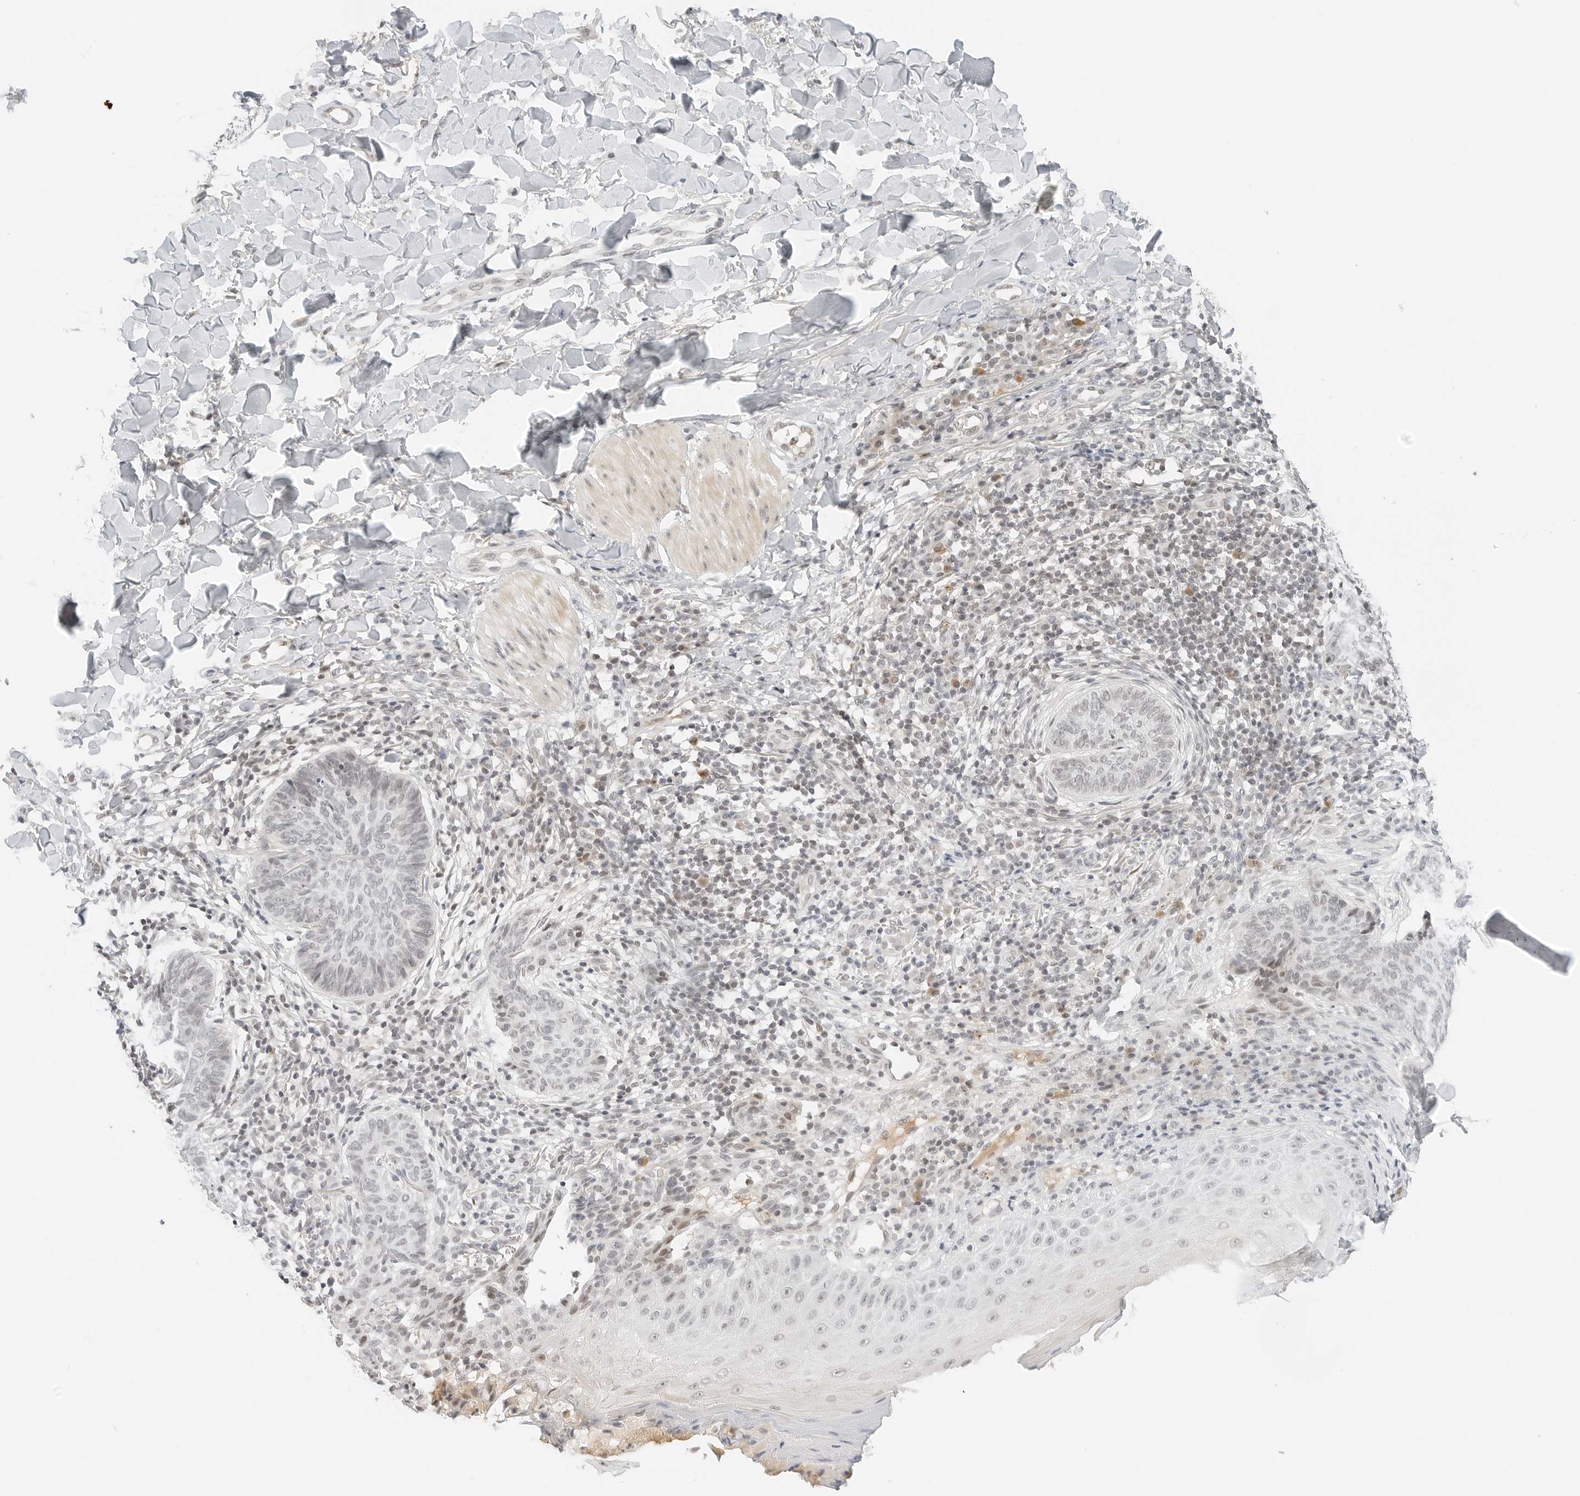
{"staining": {"intensity": "negative", "quantity": "none", "location": "none"}, "tissue": "skin cancer", "cell_type": "Tumor cells", "image_type": "cancer", "snomed": [{"axis": "morphology", "description": "Normal tissue, NOS"}, {"axis": "morphology", "description": "Basal cell carcinoma"}, {"axis": "topography", "description": "Skin"}], "caption": "Skin cancer was stained to show a protein in brown. There is no significant expression in tumor cells.", "gene": "NEO1", "patient": {"sex": "male", "age": 50}}